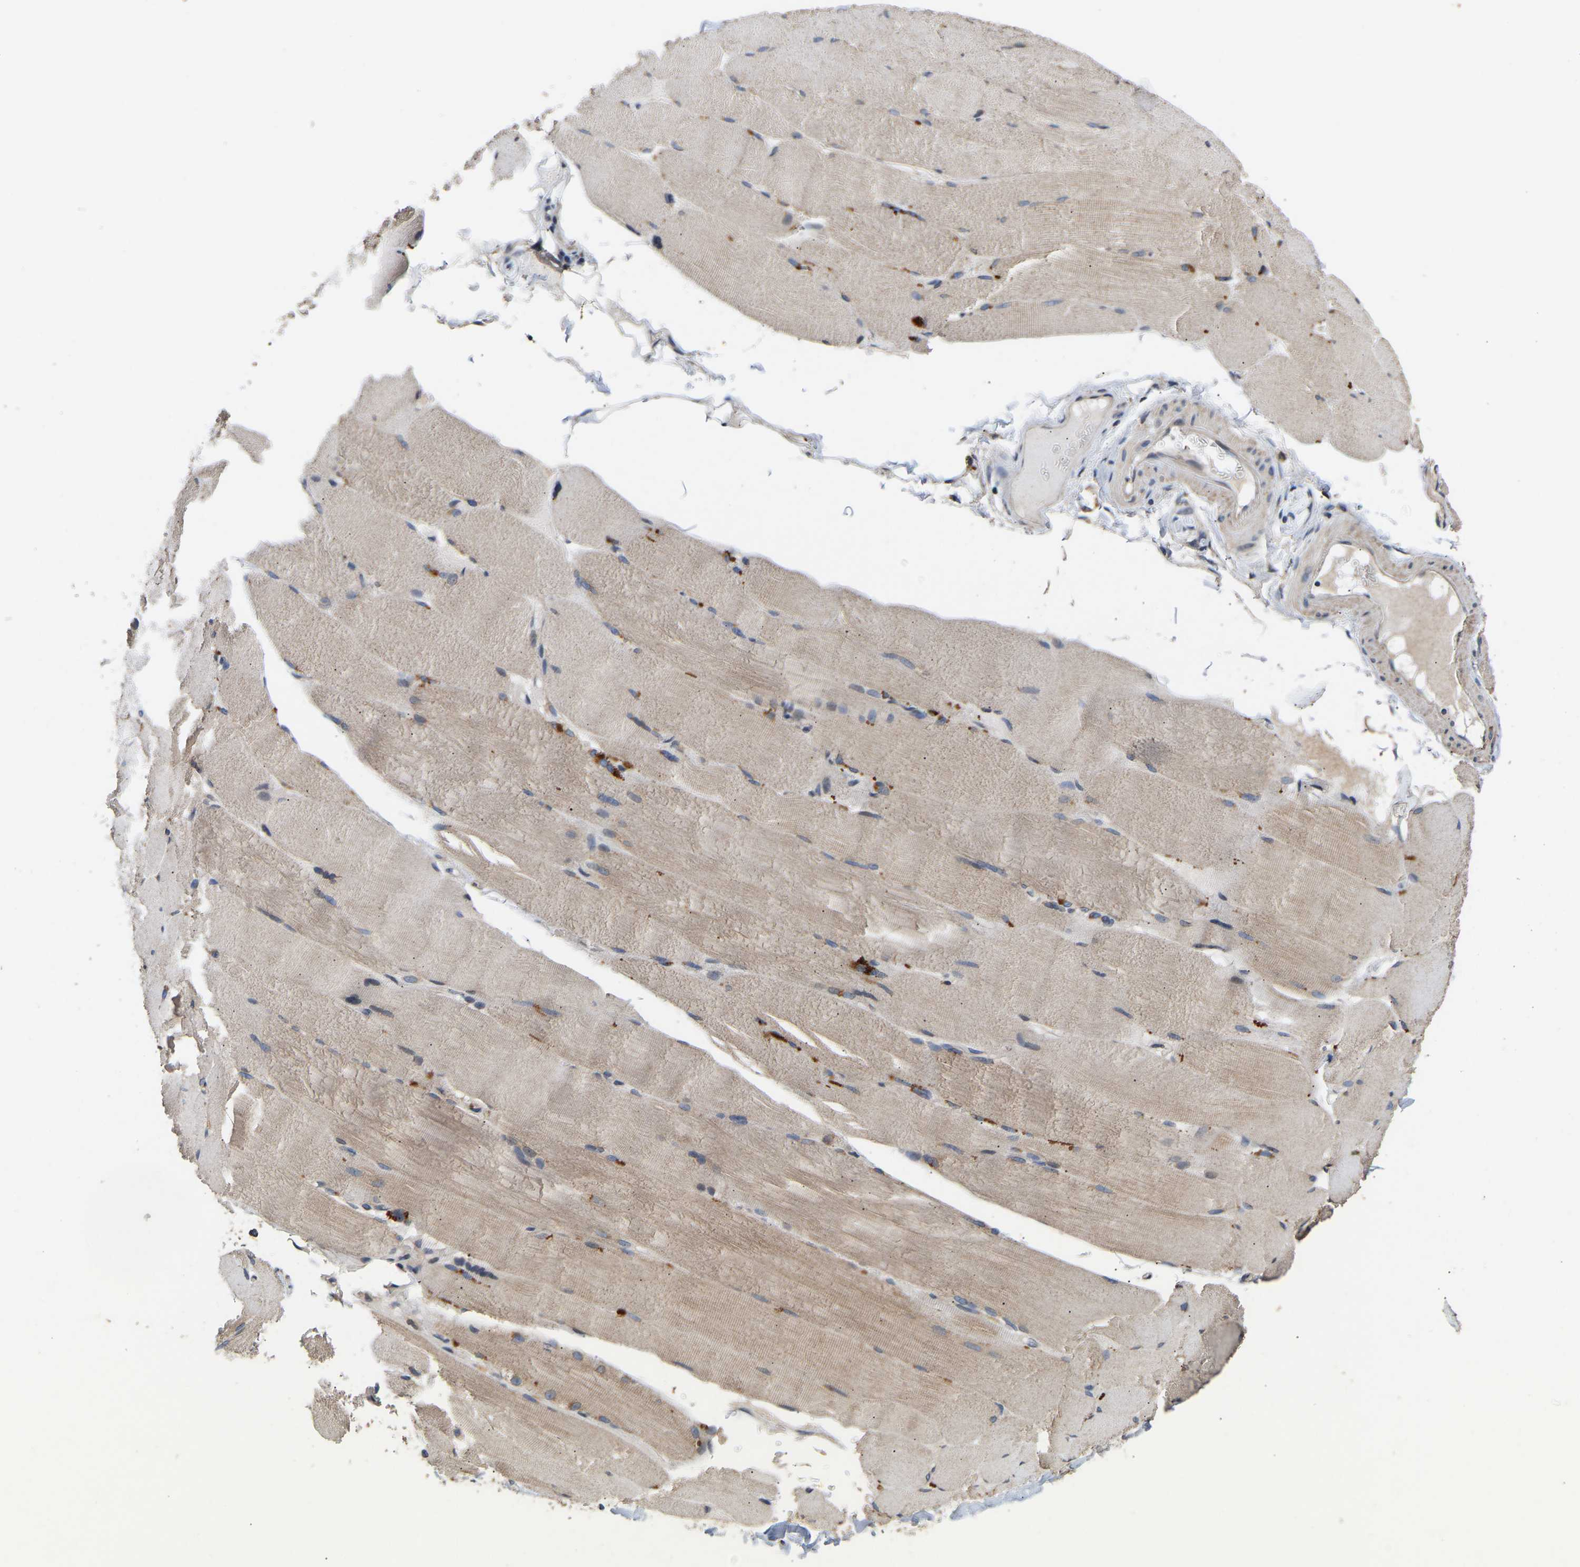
{"staining": {"intensity": "weak", "quantity": "25%-75%", "location": "cytoplasmic/membranous"}, "tissue": "skeletal muscle", "cell_type": "Myocytes", "image_type": "normal", "snomed": [{"axis": "morphology", "description": "Normal tissue, NOS"}, {"axis": "topography", "description": "Skin"}, {"axis": "topography", "description": "Skeletal muscle"}], "caption": "Immunohistochemical staining of normal human skeletal muscle exhibits 25%-75% levels of weak cytoplasmic/membranous protein expression in approximately 25%-75% of myocytes. (Stains: DAB in brown, nuclei in blue, Microscopy: brightfield microscopy at high magnification).", "gene": "AIMP2", "patient": {"sex": "male", "age": 83}}